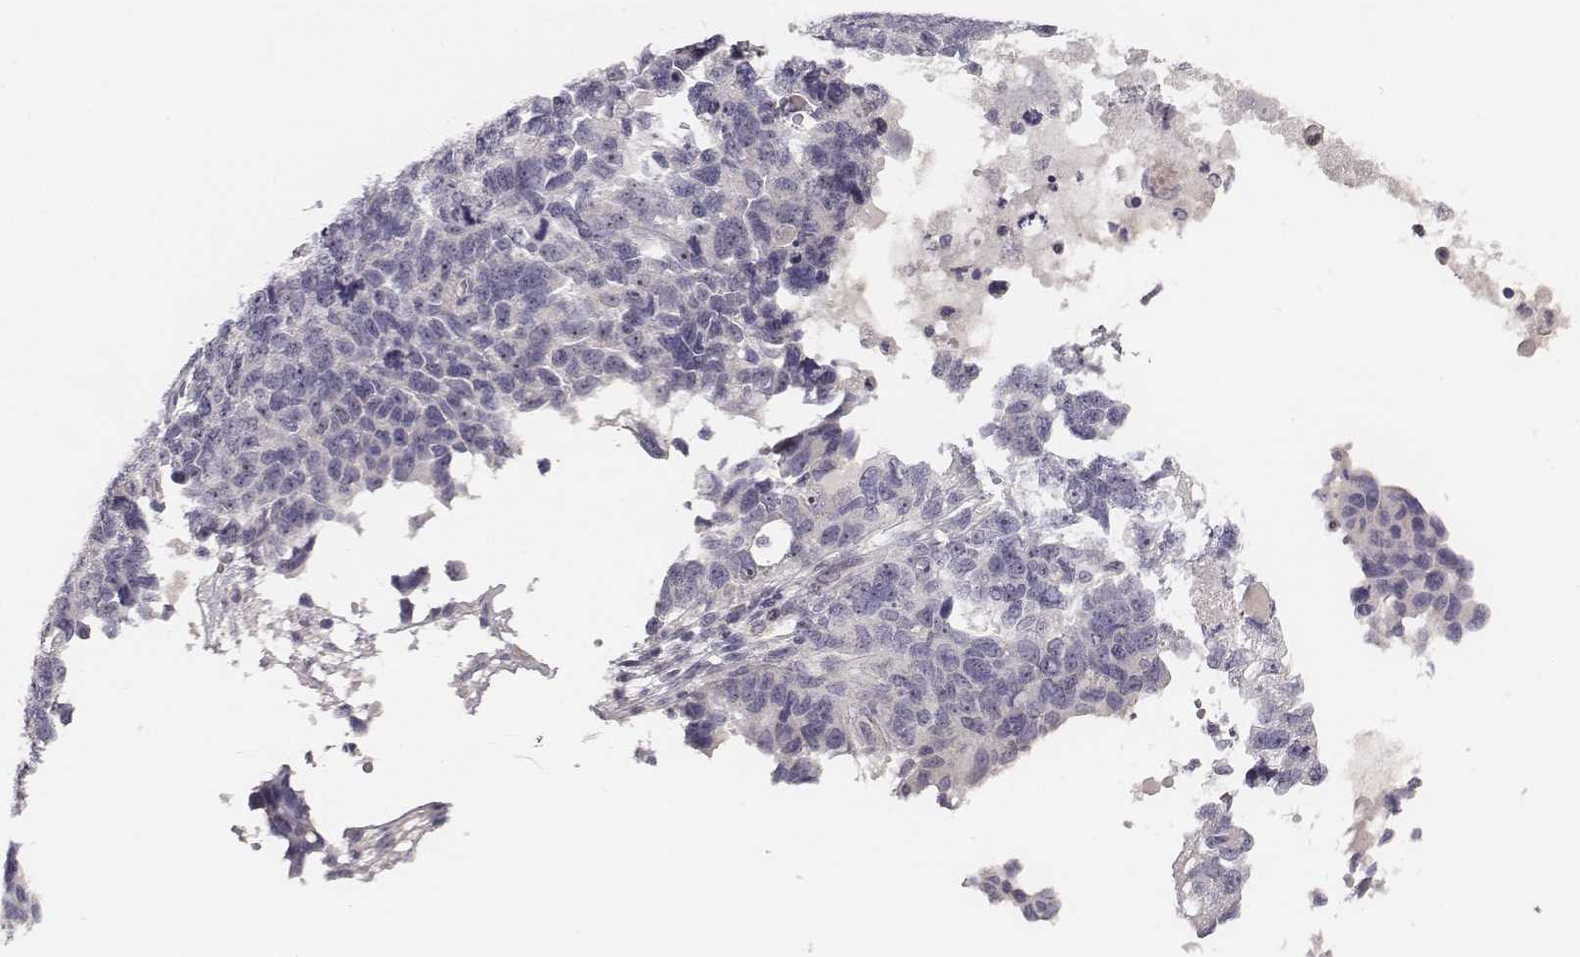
{"staining": {"intensity": "negative", "quantity": "none", "location": "none"}, "tissue": "ovarian cancer", "cell_type": "Tumor cells", "image_type": "cancer", "snomed": [{"axis": "morphology", "description": "Cystadenocarcinoma, serous, NOS"}, {"axis": "topography", "description": "Ovary"}], "caption": "This is a micrograph of immunohistochemistry staining of serous cystadenocarcinoma (ovarian), which shows no staining in tumor cells. (DAB (3,3'-diaminobenzidine) immunohistochemistry (IHC) with hematoxylin counter stain).", "gene": "NIFK", "patient": {"sex": "female", "age": 69}}